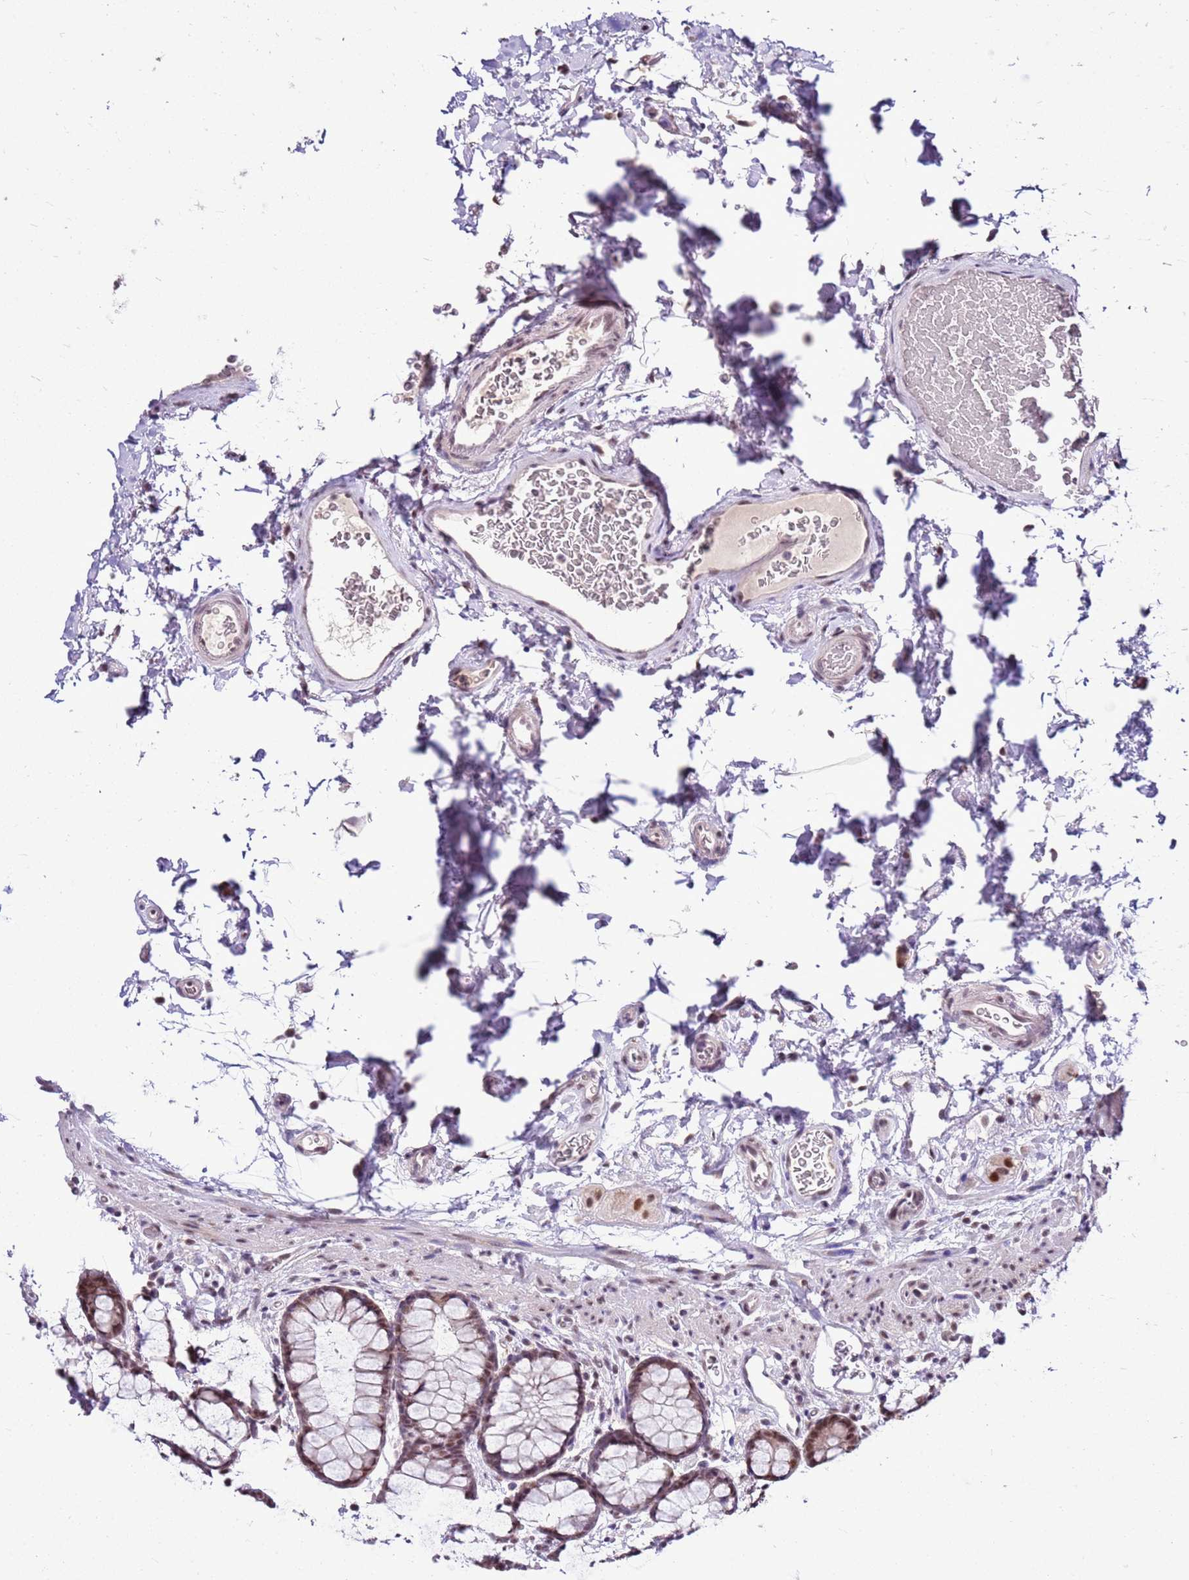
{"staining": {"intensity": "weak", "quantity": ">75%", "location": "nuclear"}, "tissue": "colon", "cell_type": "Endothelial cells", "image_type": "normal", "snomed": [{"axis": "morphology", "description": "Normal tissue, NOS"}, {"axis": "topography", "description": "Colon"}], "caption": "Colon stained with DAB (3,3'-diaminobenzidine) immunohistochemistry reveals low levels of weak nuclear expression in about >75% of endothelial cells.", "gene": "AKAP8L", "patient": {"sex": "female", "age": 82}}